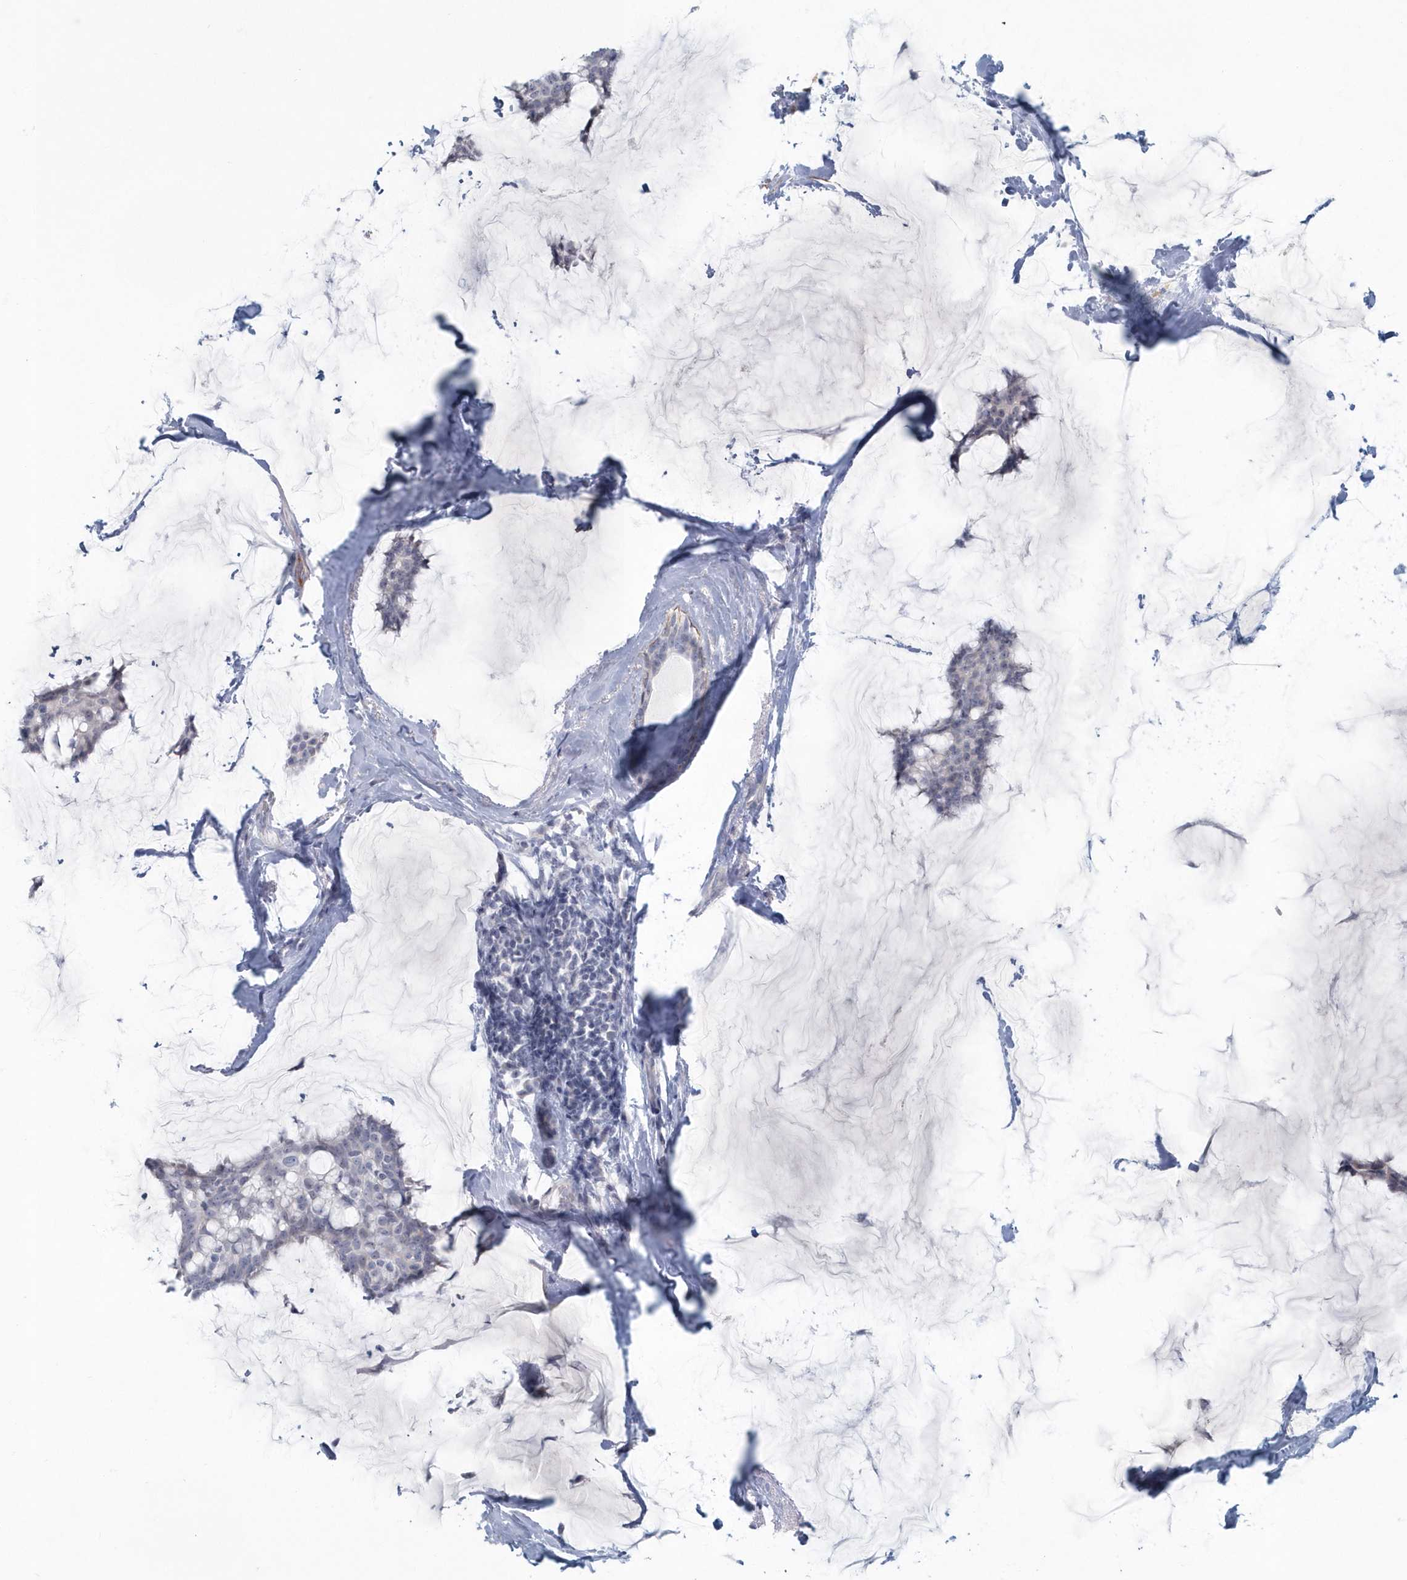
{"staining": {"intensity": "negative", "quantity": "none", "location": "none"}, "tissue": "breast cancer", "cell_type": "Tumor cells", "image_type": "cancer", "snomed": [{"axis": "morphology", "description": "Duct carcinoma"}, {"axis": "topography", "description": "Breast"}], "caption": "The histopathology image shows no staining of tumor cells in intraductal carcinoma (breast).", "gene": "MYOT", "patient": {"sex": "female", "age": 93}}